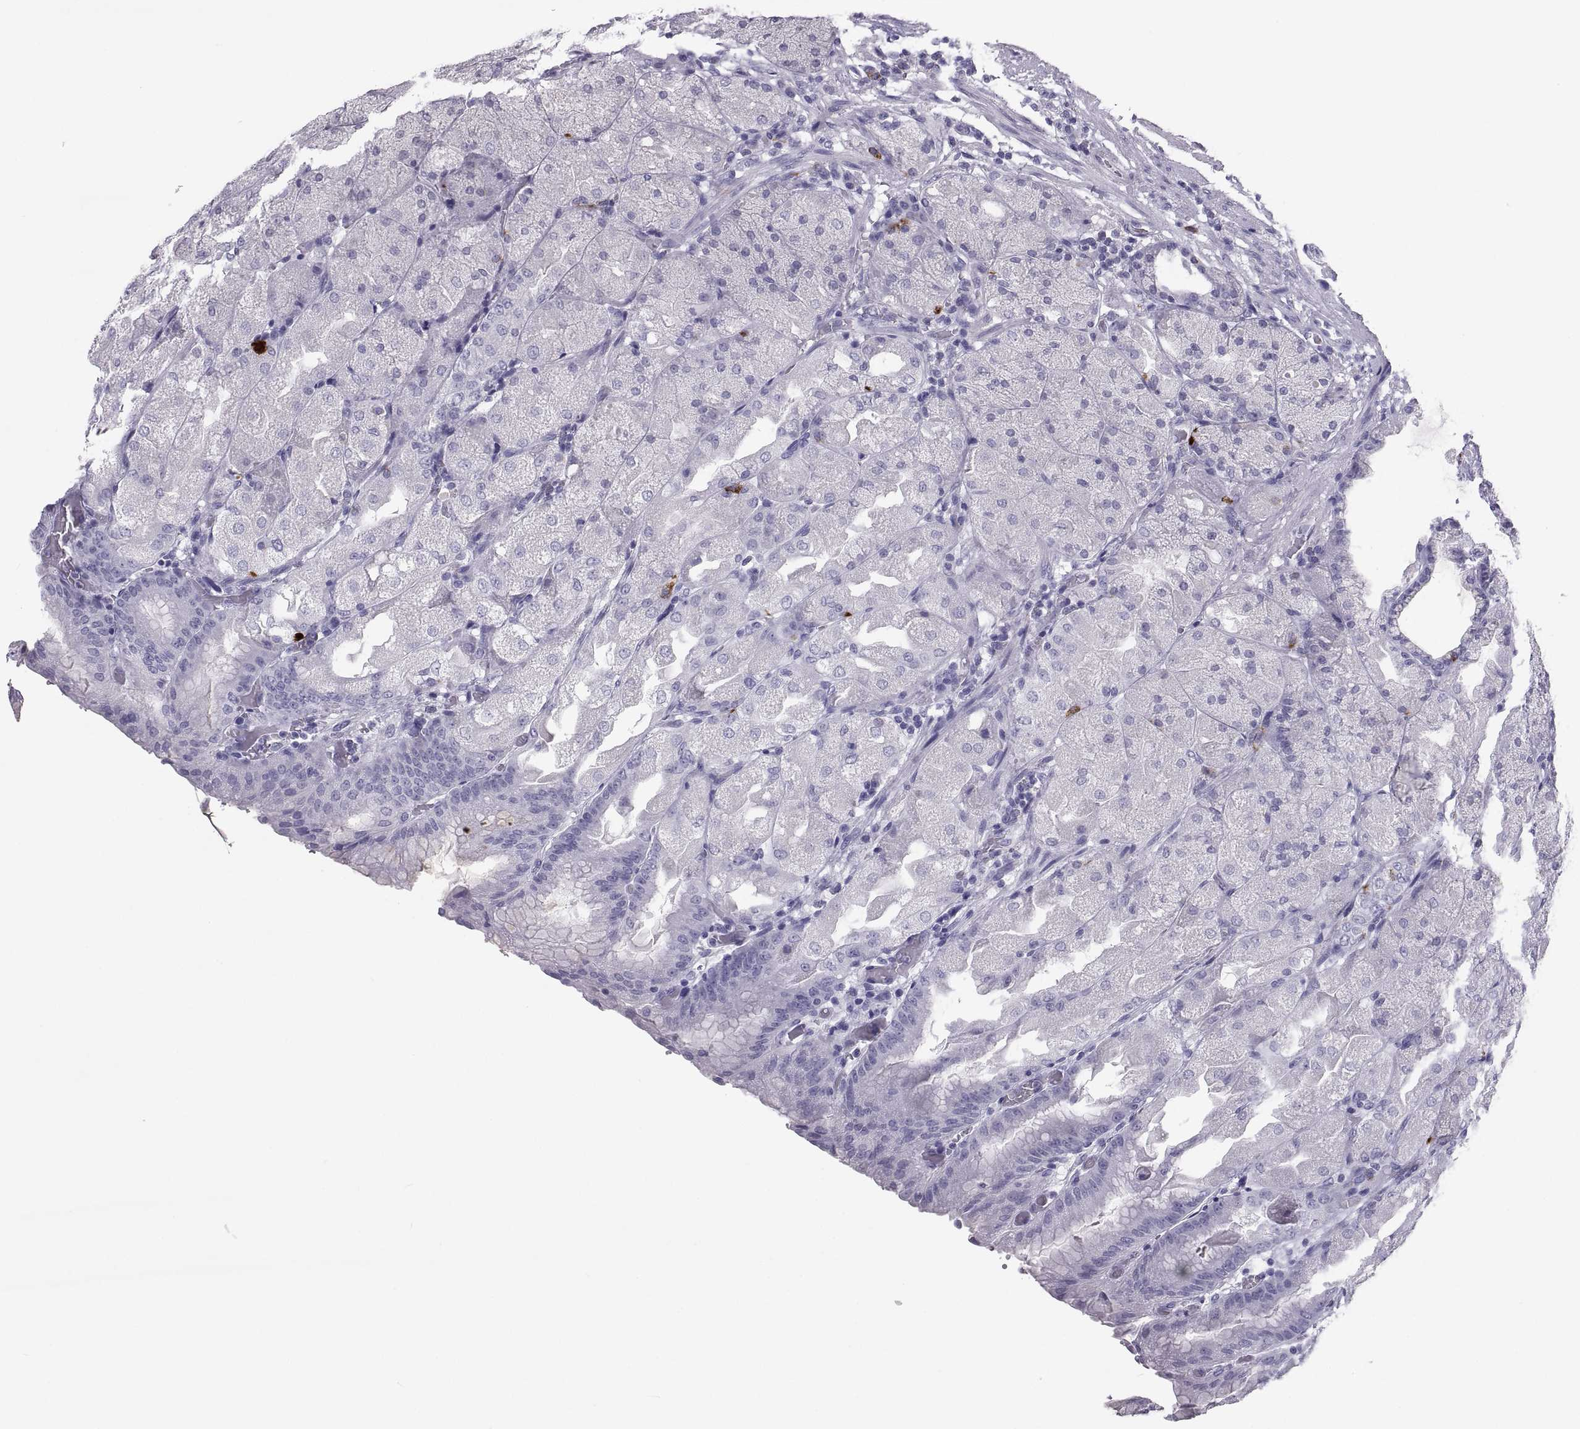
{"staining": {"intensity": "negative", "quantity": "none", "location": "none"}, "tissue": "stomach", "cell_type": "Glandular cells", "image_type": "normal", "snomed": [{"axis": "morphology", "description": "Normal tissue, NOS"}, {"axis": "topography", "description": "Stomach, upper"}, {"axis": "topography", "description": "Stomach"}, {"axis": "topography", "description": "Stomach, lower"}], "caption": "Micrograph shows no significant protein staining in glandular cells of normal stomach. The staining was performed using DAB (3,3'-diaminobenzidine) to visualize the protein expression in brown, while the nuclei were stained in blue with hematoxylin (Magnification: 20x).", "gene": "PCSK1N", "patient": {"sex": "male", "age": 62}}